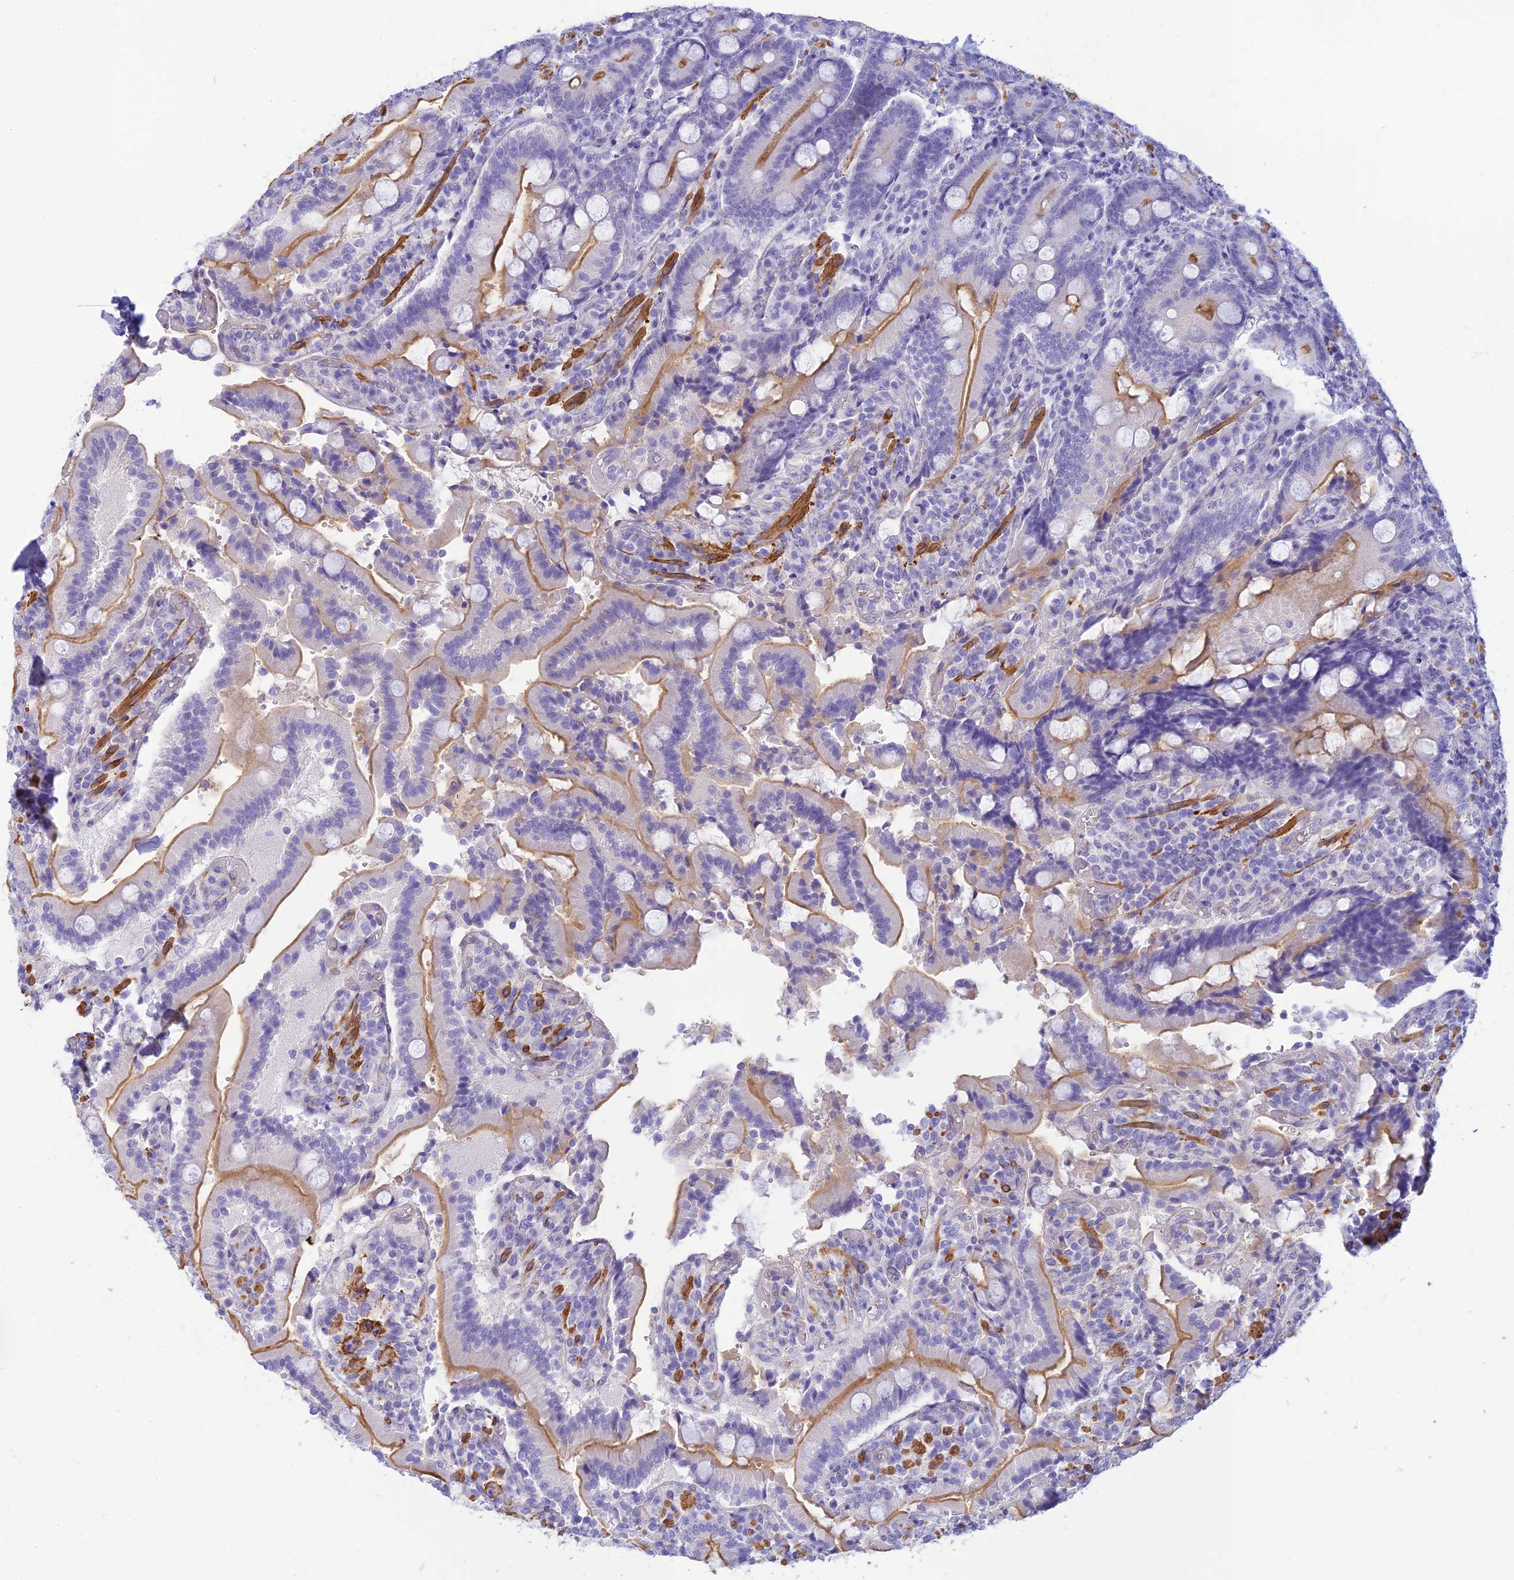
{"staining": {"intensity": "moderate", "quantity": "25%-75%", "location": "cytoplasmic/membranous"}, "tissue": "duodenum", "cell_type": "Glandular cells", "image_type": "normal", "snomed": [{"axis": "morphology", "description": "Normal tissue, NOS"}, {"axis": "topography", "description": "Duodenum"}], "caption": "Immunohistochemical staining of benign human duodenum exhibits medium levels of moderate cytoplasmic/membranous expression in about 25%-75% of glandular cells.", "gene": "FBXW4", "patient": {"sex": "female", "age": 62}}